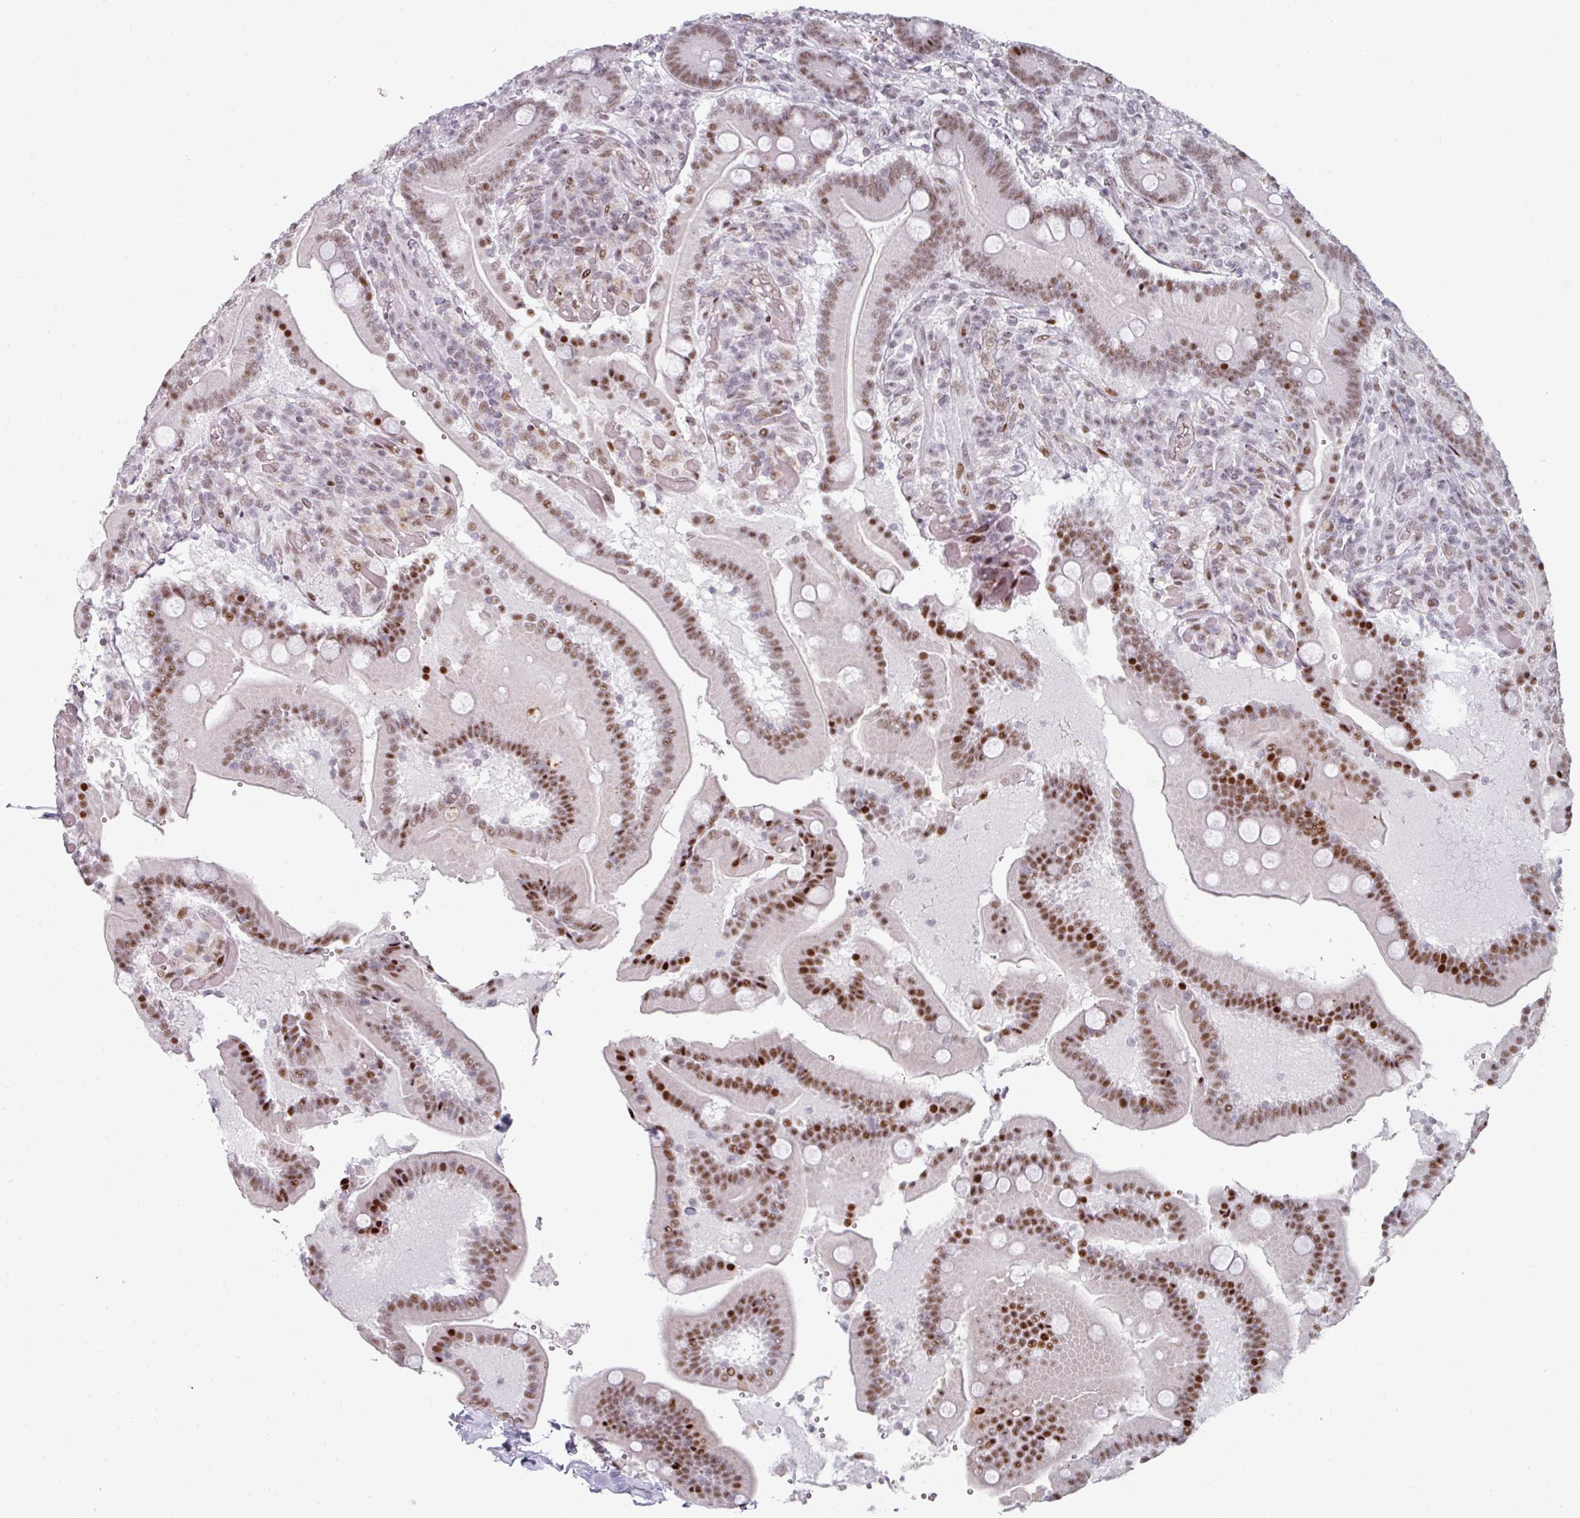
{"staining": {"intensity": "moderate", "quantity": ">75%", "location": "nuclear"}, "tissue": "duodenum", "cell_type": "Glandular cells", "image_type": "normal", "snomed": [{"axis": "morphology", "description": "Normal tissue, NOS"}, {"axis": "topography", "description": "Duodenum"}], "caption": "Protein positivity by immunohistochemistry (IHC) exhibits moderate nuclear positivity in about >75% of glandular cells in normal duodenum. (DAB = brown stain, brightfield microscopy at high magnification).", "gene": "SF3B5", "patient": {"sex": "female", "age": 62}}